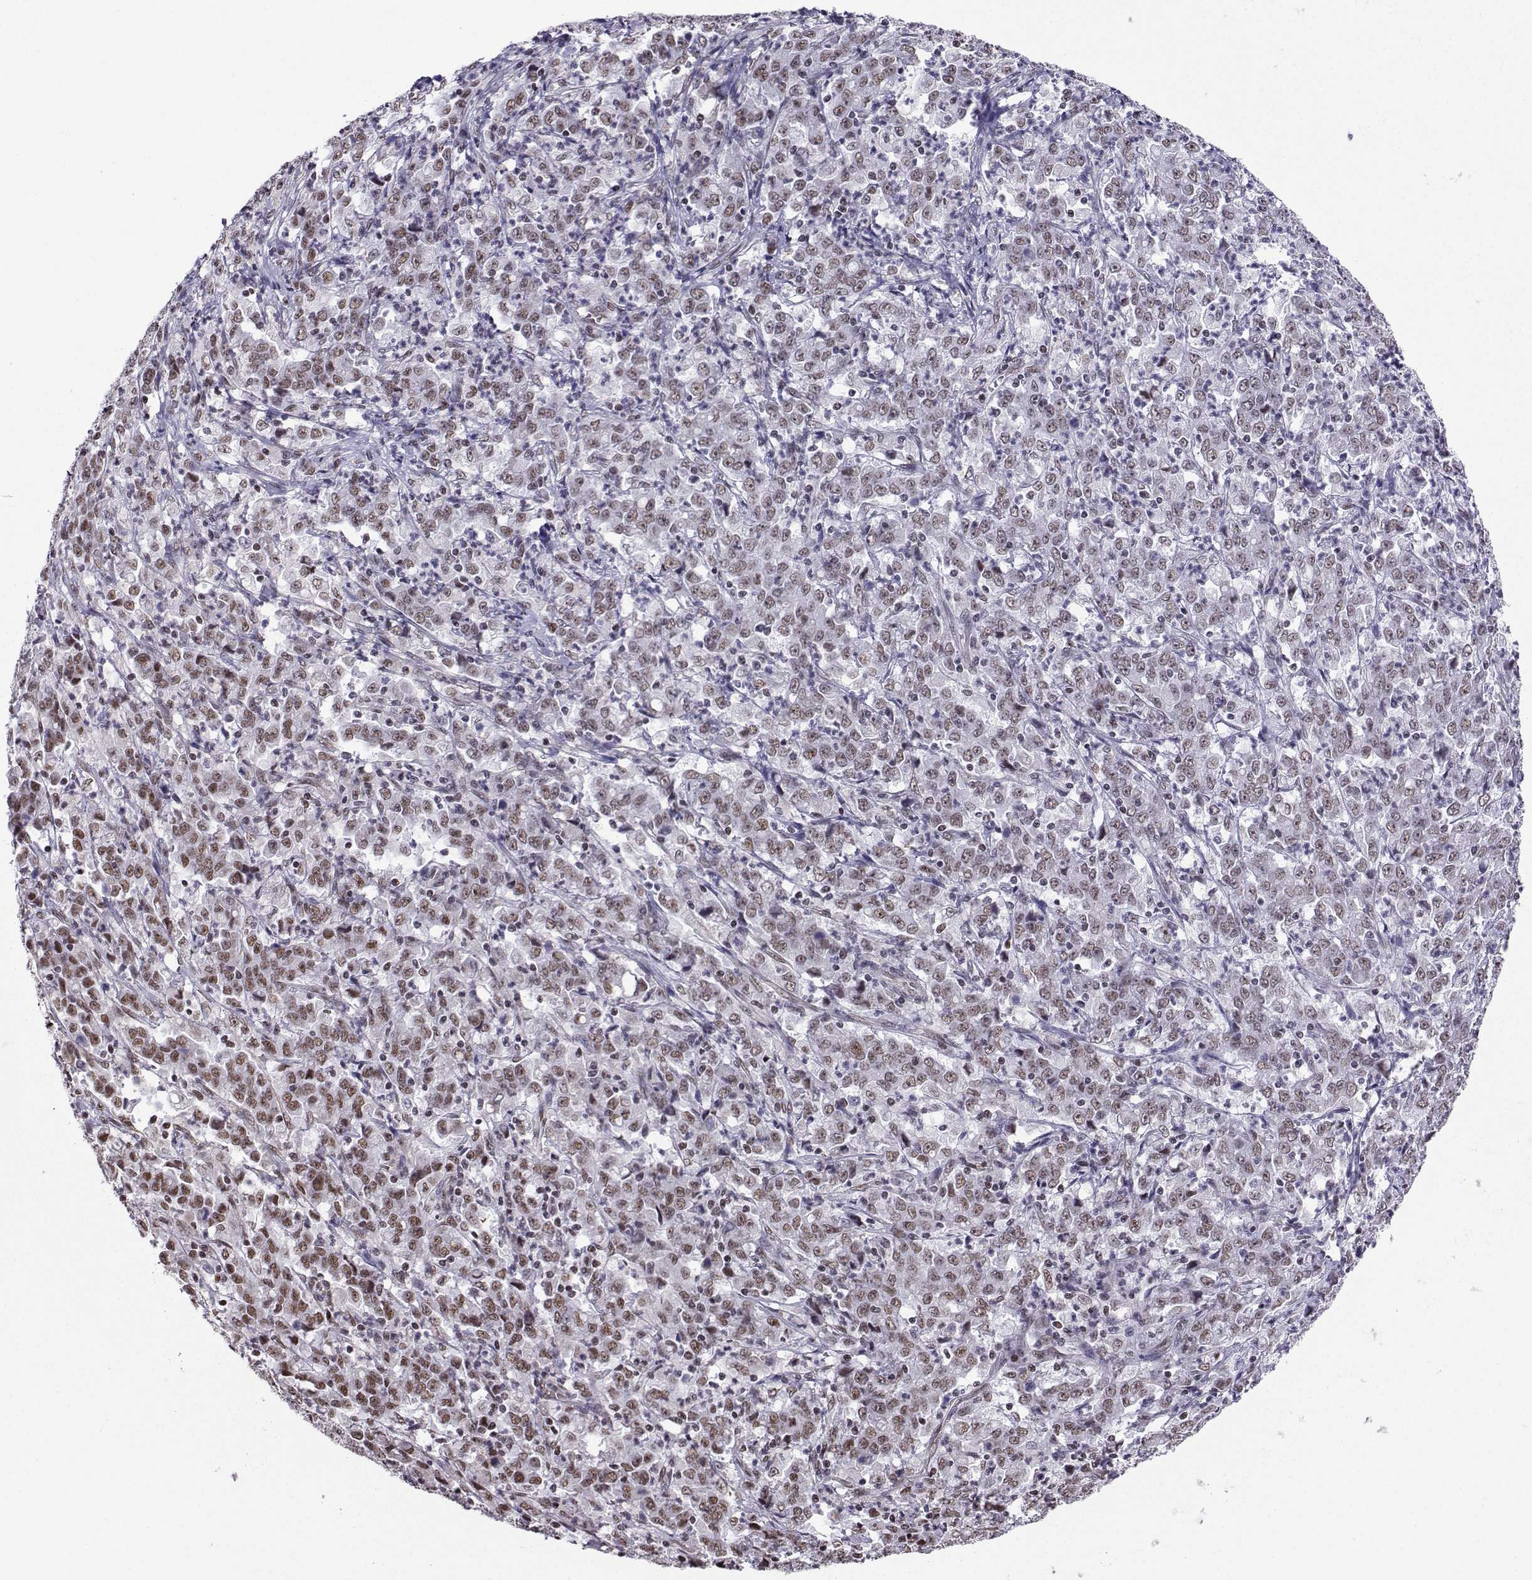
{"staining": {"intensity": "moderate", "quantity": "25%-75%", "location": "nuclear"}, "tissue": "stomach cancer", "cell_type": "Tumor cells", "image_type": "cancer", "snomed": [{"axis": "morphology", "description": "Adenocarcinoma, NOS"}, {"axis": "topography", "description": "Stomach, lower"}], "caption": "A brown stain shows moderate nuclear expression of a protein in adenocarcinoma (stomach) tumor cells.", "gene": "CCNK", "patient": {"sex": "female", "age": 71}}